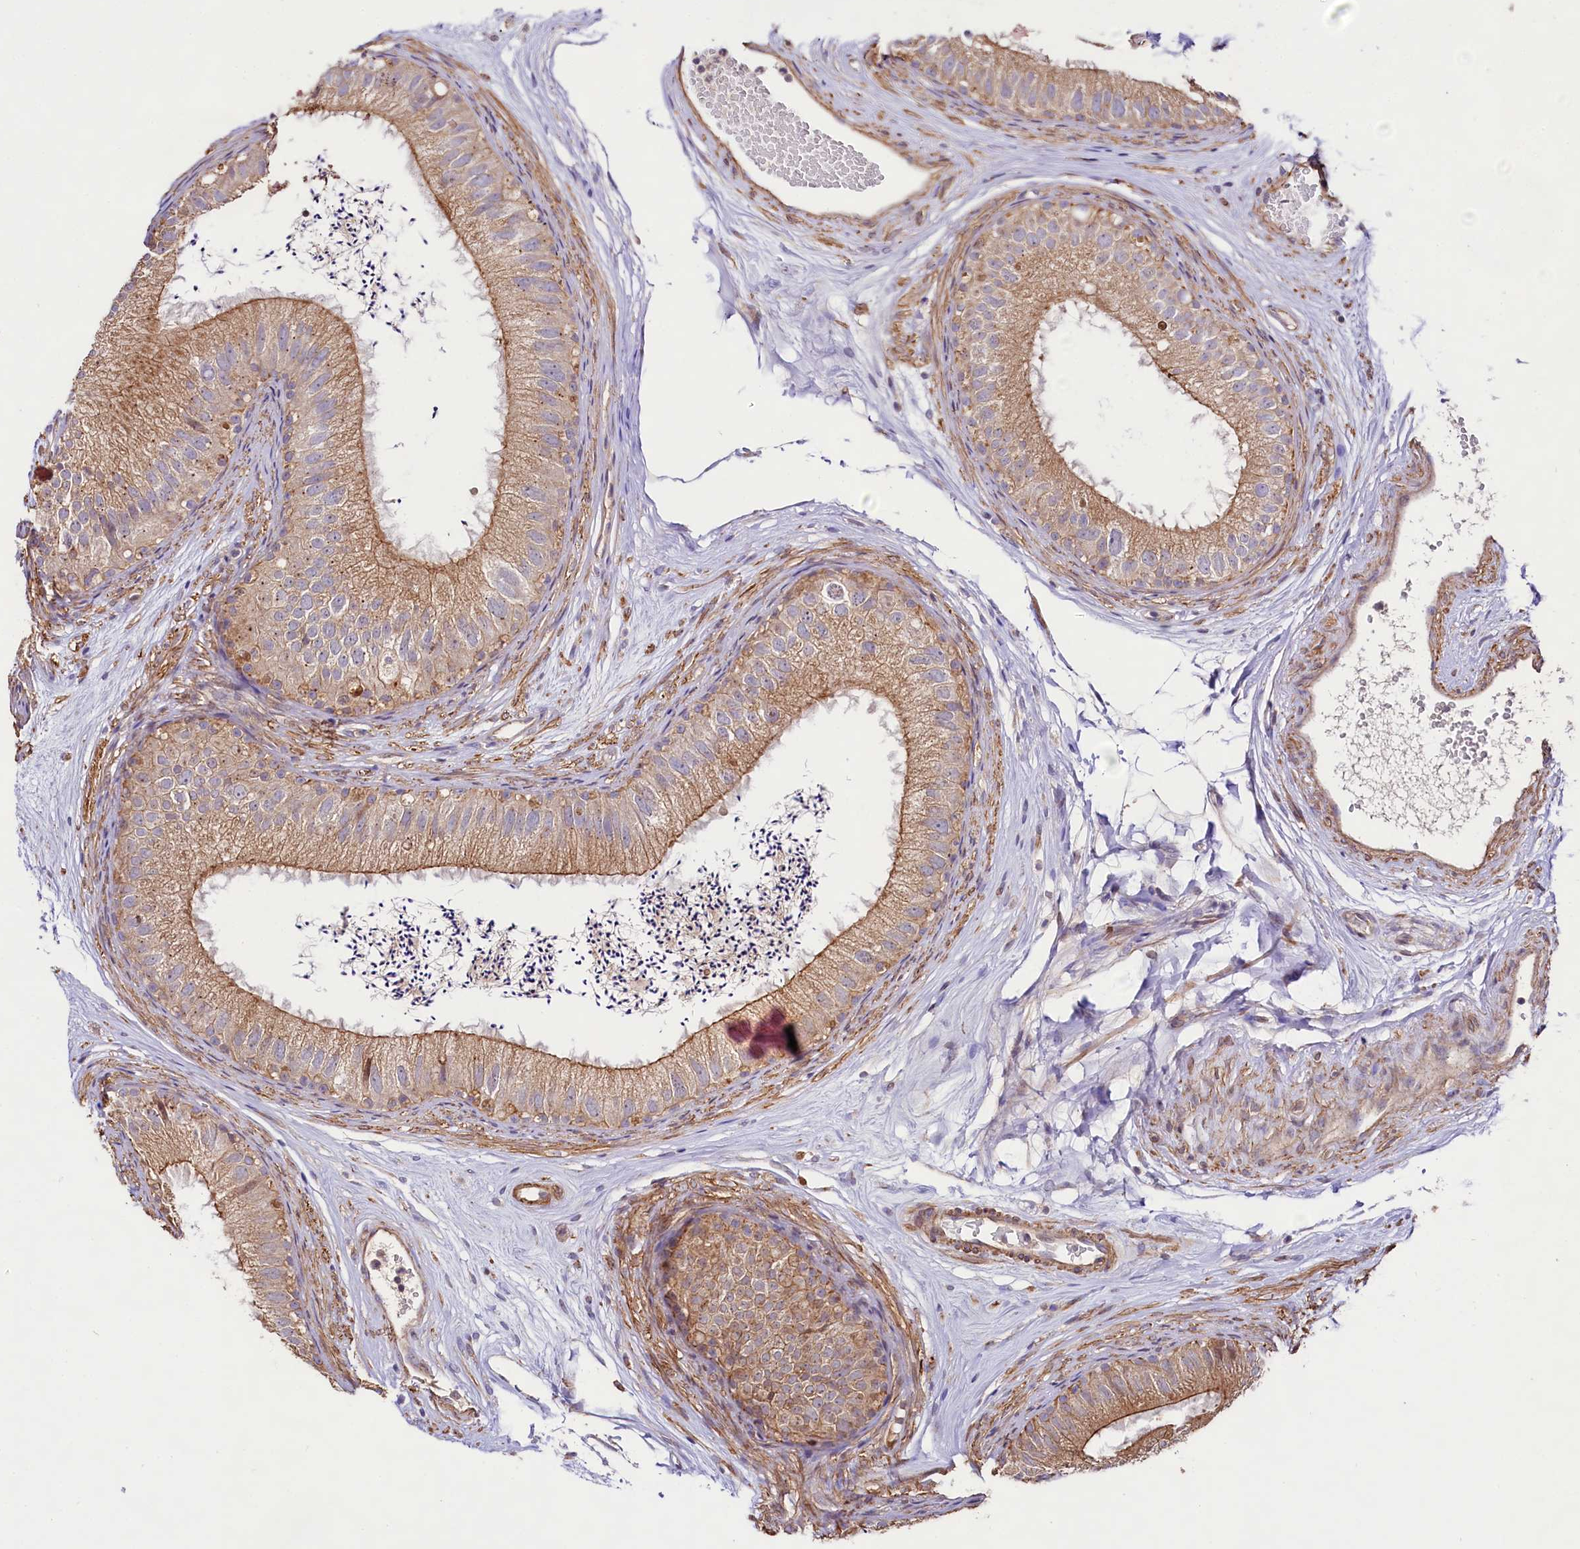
{"staining": {"intensity": "moderate", "quantity": ">75%", "location": "cytoplasmic/membranous"}, "tissue": "epididymis", "cell_type": "Glandular cells", "image_type": "normal", "snomed": [{"axis": "morphology", "description": "Normal tissue, NOS"}, {"axis": "topography", "description": "Epididymis"}], "caption": "IHC image of unremarkable human epididymis stained for a protein (brown), which reveals medium levels of moderate cytoplasmic/membranous expression in approximately >75% of glandular cells.", "gene": "VPS11", "patient": {"sex": "male", "age": 77}}